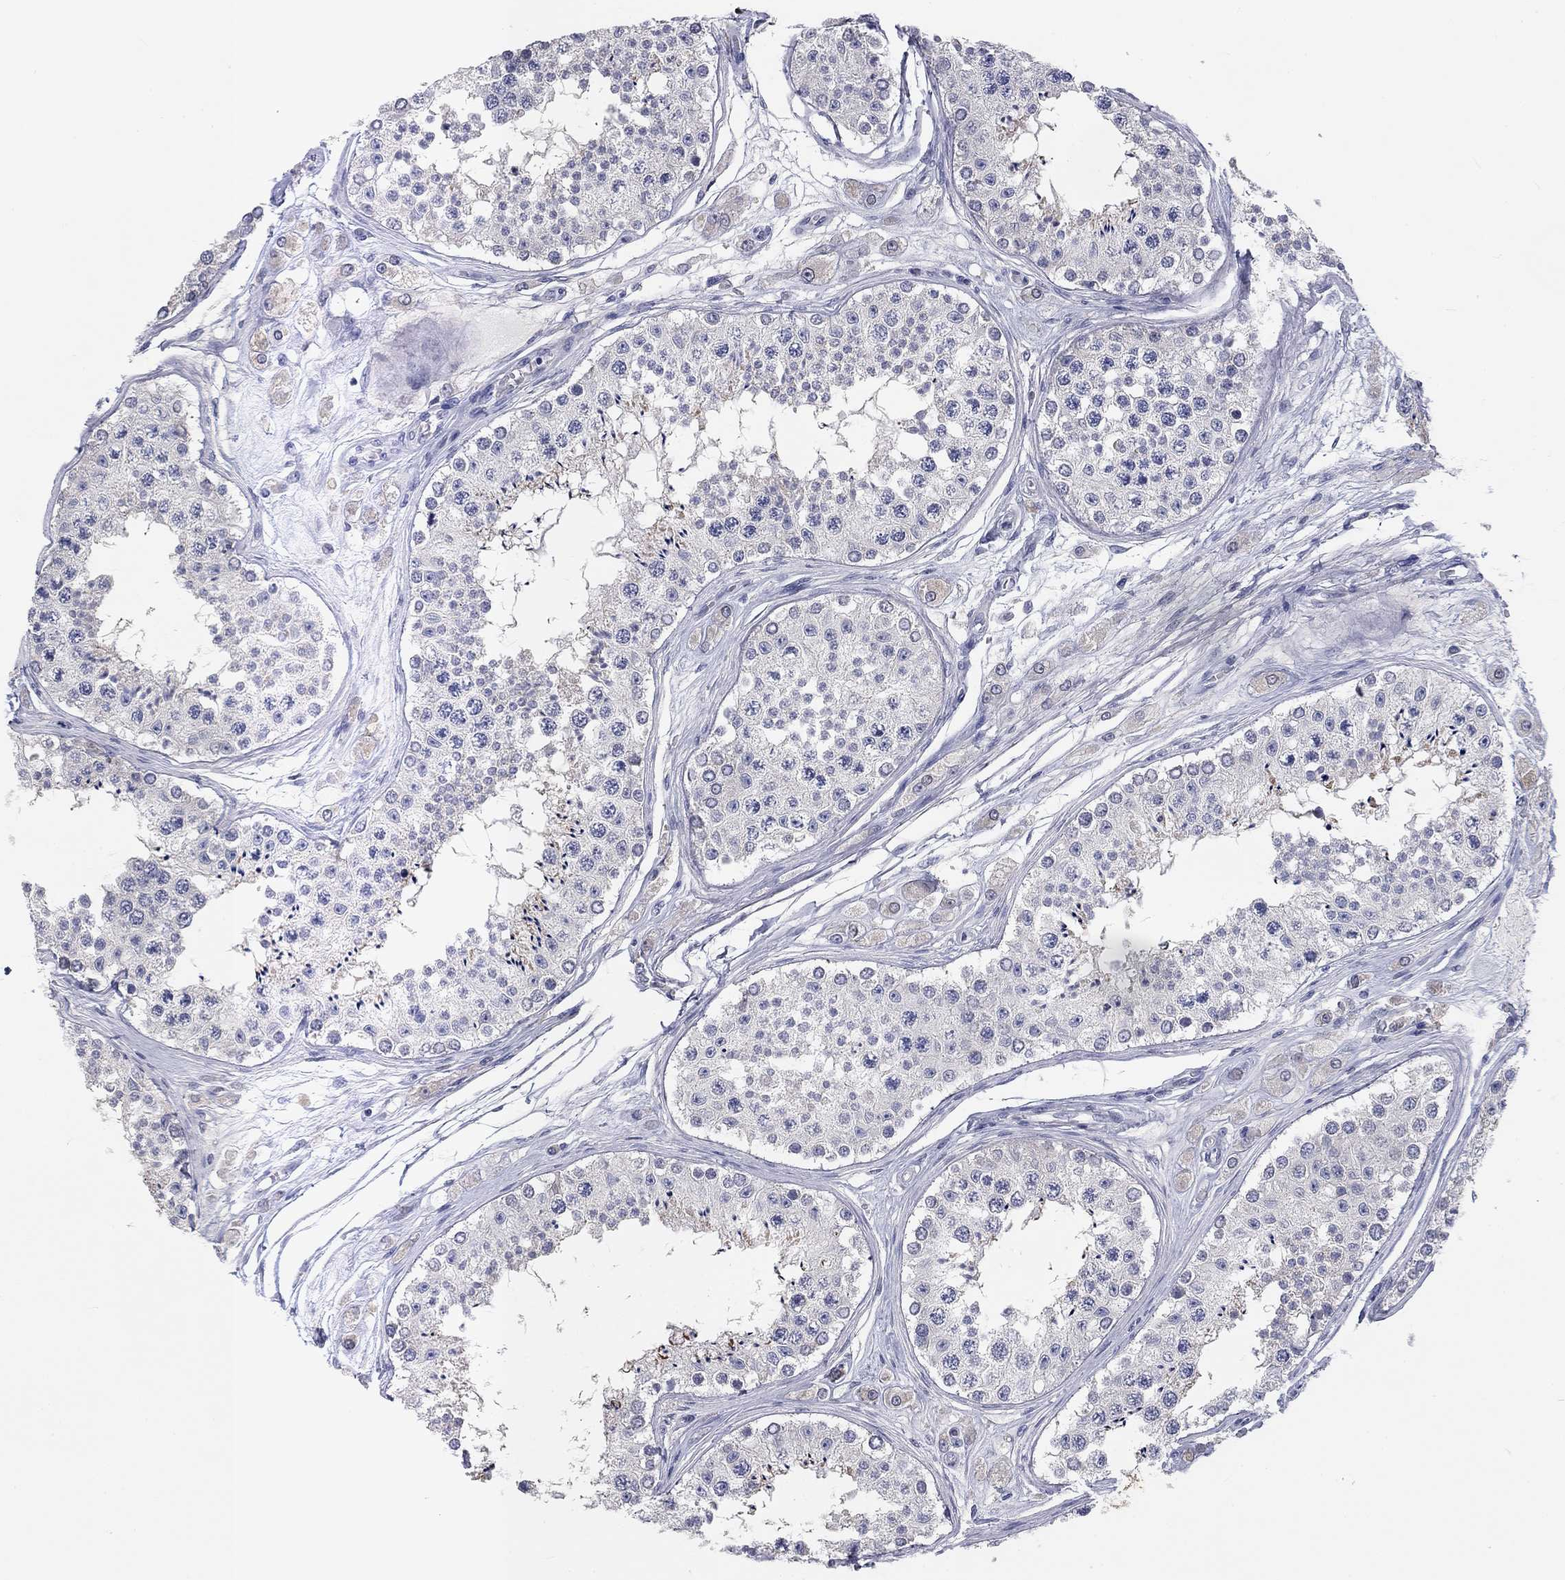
{"staining": {"intensity": "weak", "quantity": "<25%", "location": "cytoplasmic/membranous"}, "tissue": "testis", "cell_type": "Cells in seminiferous ducts", "image_type": "normal", "snomed": [{"axis": "morphology", "description": "Normal tissue, NOS"}, {"axis": "topography", "description": "Testis"}], "caption": "The immunohistochemistry (IHC) image has no significant positivity in cells in seminiferous ducts of testis.", "gene": "CALB1", "patient": {"sex": "male", "age": 25}}